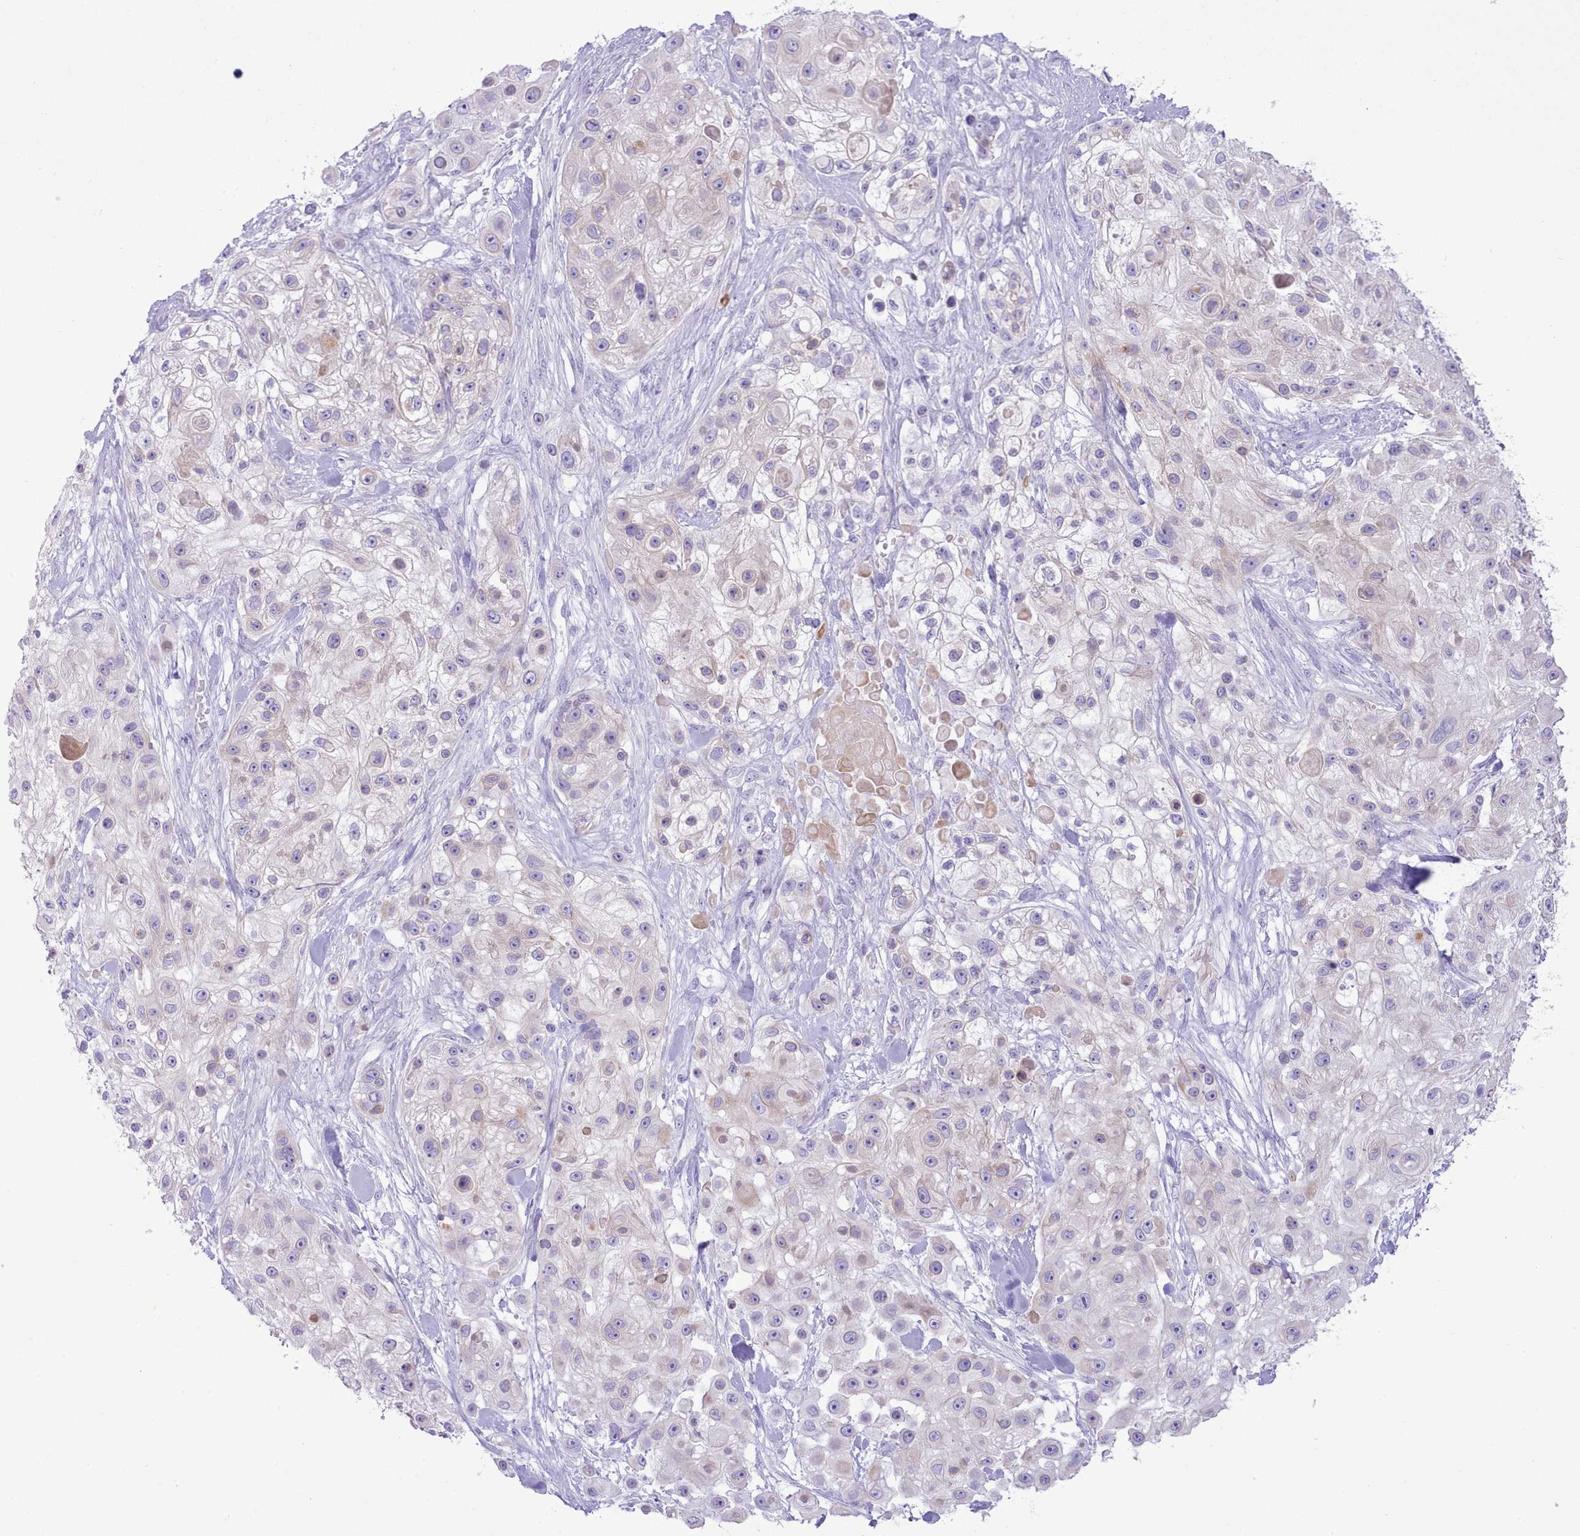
{"staining": {"intensity": "negative", "quantity": "none", "location": "none"}, "tissue": "skin cancer", "cell_type": "Tumor cells", "image_type": "cancer", "snomed": [{"axis": "morphology", "description": "Squamous cell carcinoma, NOS"}, {"axis": "topography", "description": "Skin"}], "caption": "Immunohistochemical staining of skin cancer demonstrates no significant expression in tumor cells.", "gene": "MDFI", "patient": {"sex": "male", "age": 67}}